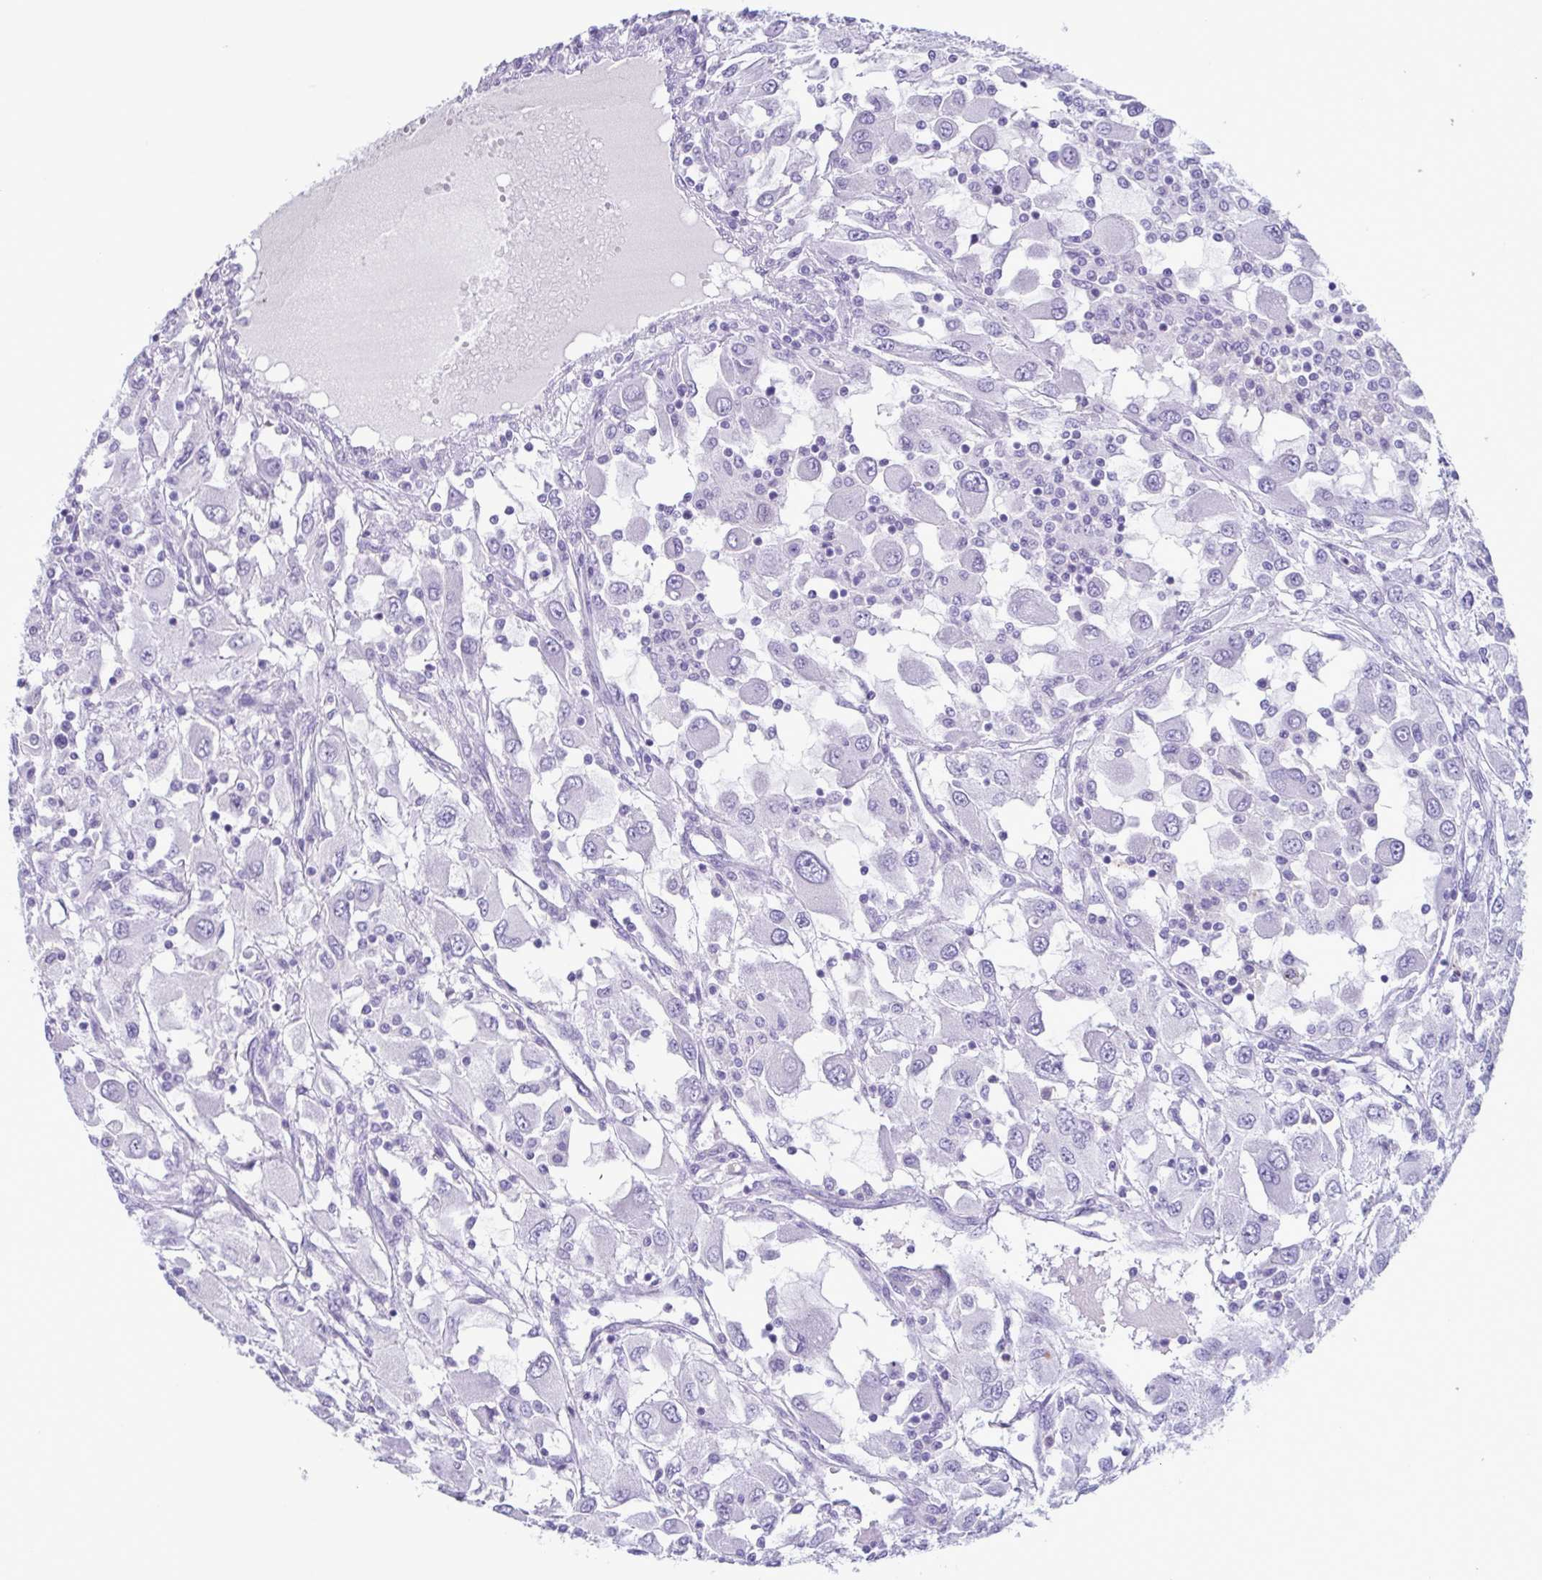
{"staining": {"intensity": "negative", "quantity": "none", "location": "none"}, "tissue": "renal cancer", "cell_type": "Tumor cells", "image_type": "cancer", "snomed": [{"axis": "morphology", "description": "Adenocarcinoma, NOS"}, {"axis": "topography", "description": "Kidney"}], "caption": "Human renal cancer (adenocarcinoma) stained for a protein using immunohistochemistry (IHC) shows no staining in tumor cells.", "gene": "LTF", "patient": {"sex": "female", "age": 67}}